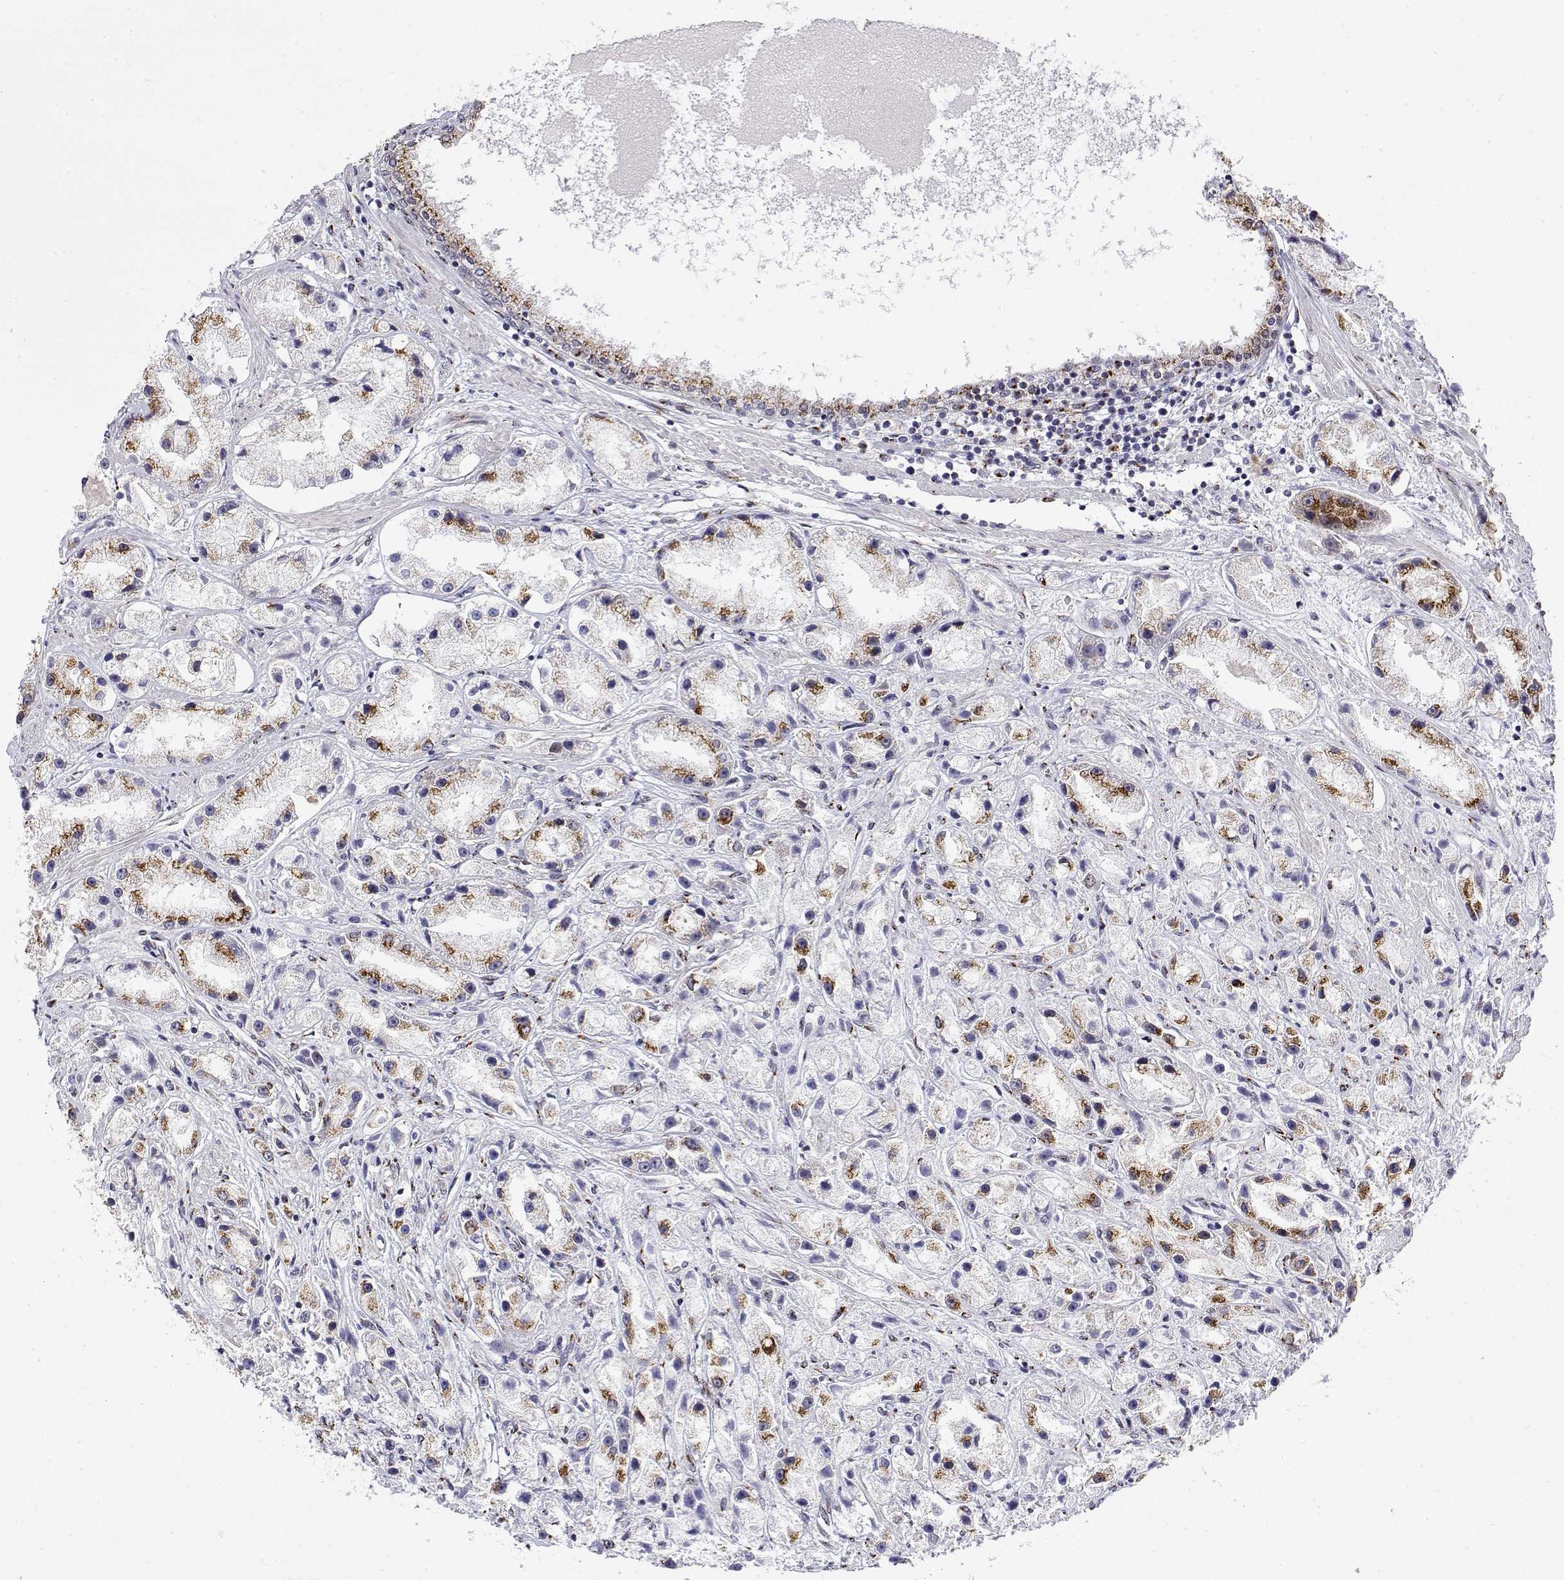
{"staining": {"intensity": "strong", "quantity": "25%-75%", "location": "cytoplasmic/membranous"}, "tissue": "prostate cancer", "cell_type": "Tumor cells", "image_type": "cancer", "snomed": [{"axis": "morphology", "description": "Adenocarcinoma, High grade"}, {"axis": "topography", "description": "Prostate"}], "caption": "Human prostate cancer stained with a protein marker exhibits strong staining in tumor cells.", "gene": "YIPF3", "patient": {"sex": "male", "age": 67}}